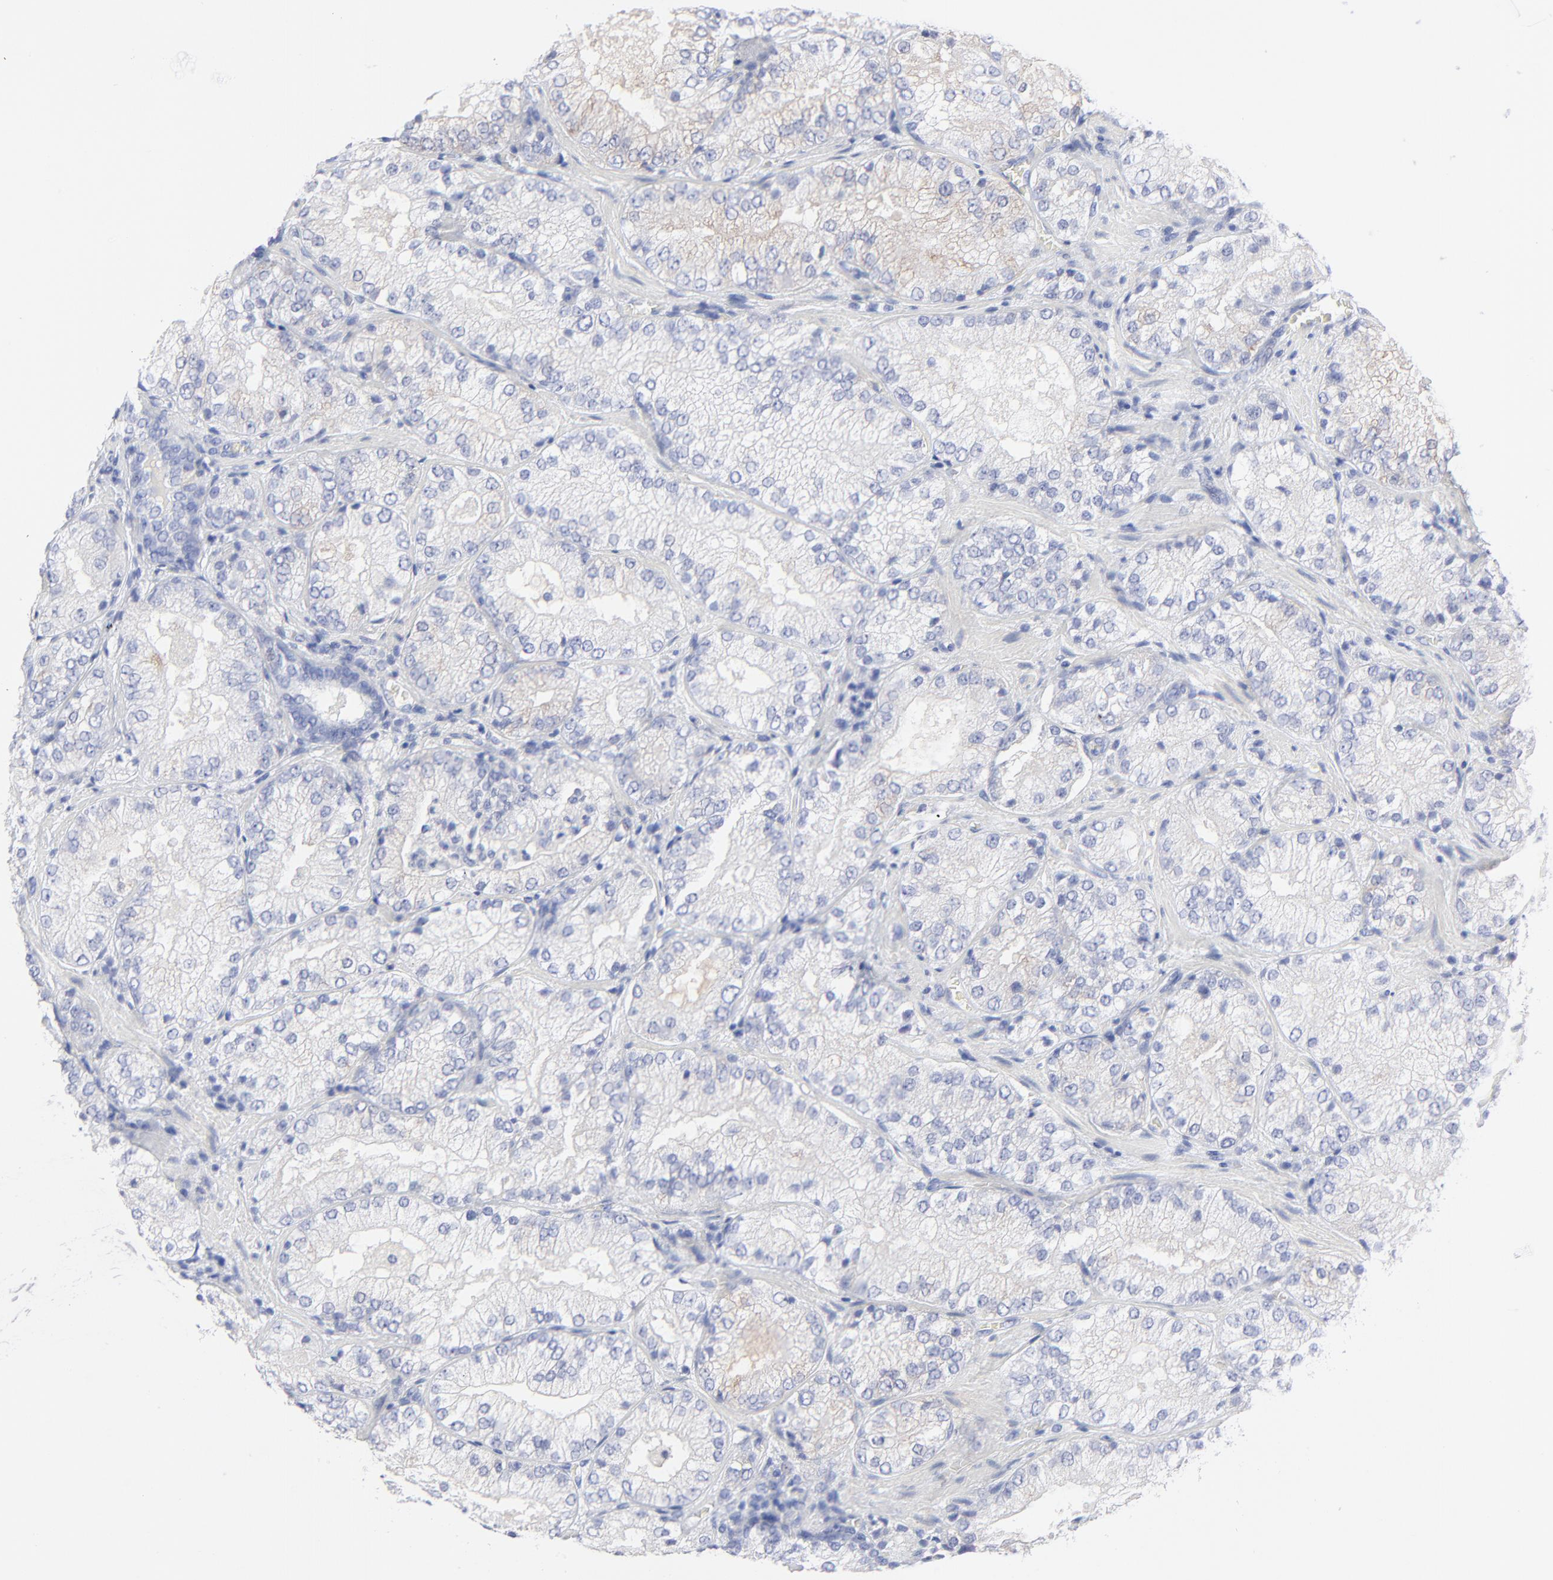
{"staining": {"intensity": "negative", "quantity": "none", "location": "none"}, "tissue": "prostate cancer", "cell_type": "Tumor cells", "image_type": "cancer", "snomed": [{"axis": "morphology", "description": "Adenocarcinoma, Low grade"}, {"axis": "topography", "description": "Prostate"}], "caption": "Immunohistochemical staining of low-grade adenocarcinoma (prostate) exhibits no significant staining in tumor cells.", "gene": "PSD3", "patient": {"sex": "male", "age": 60}}